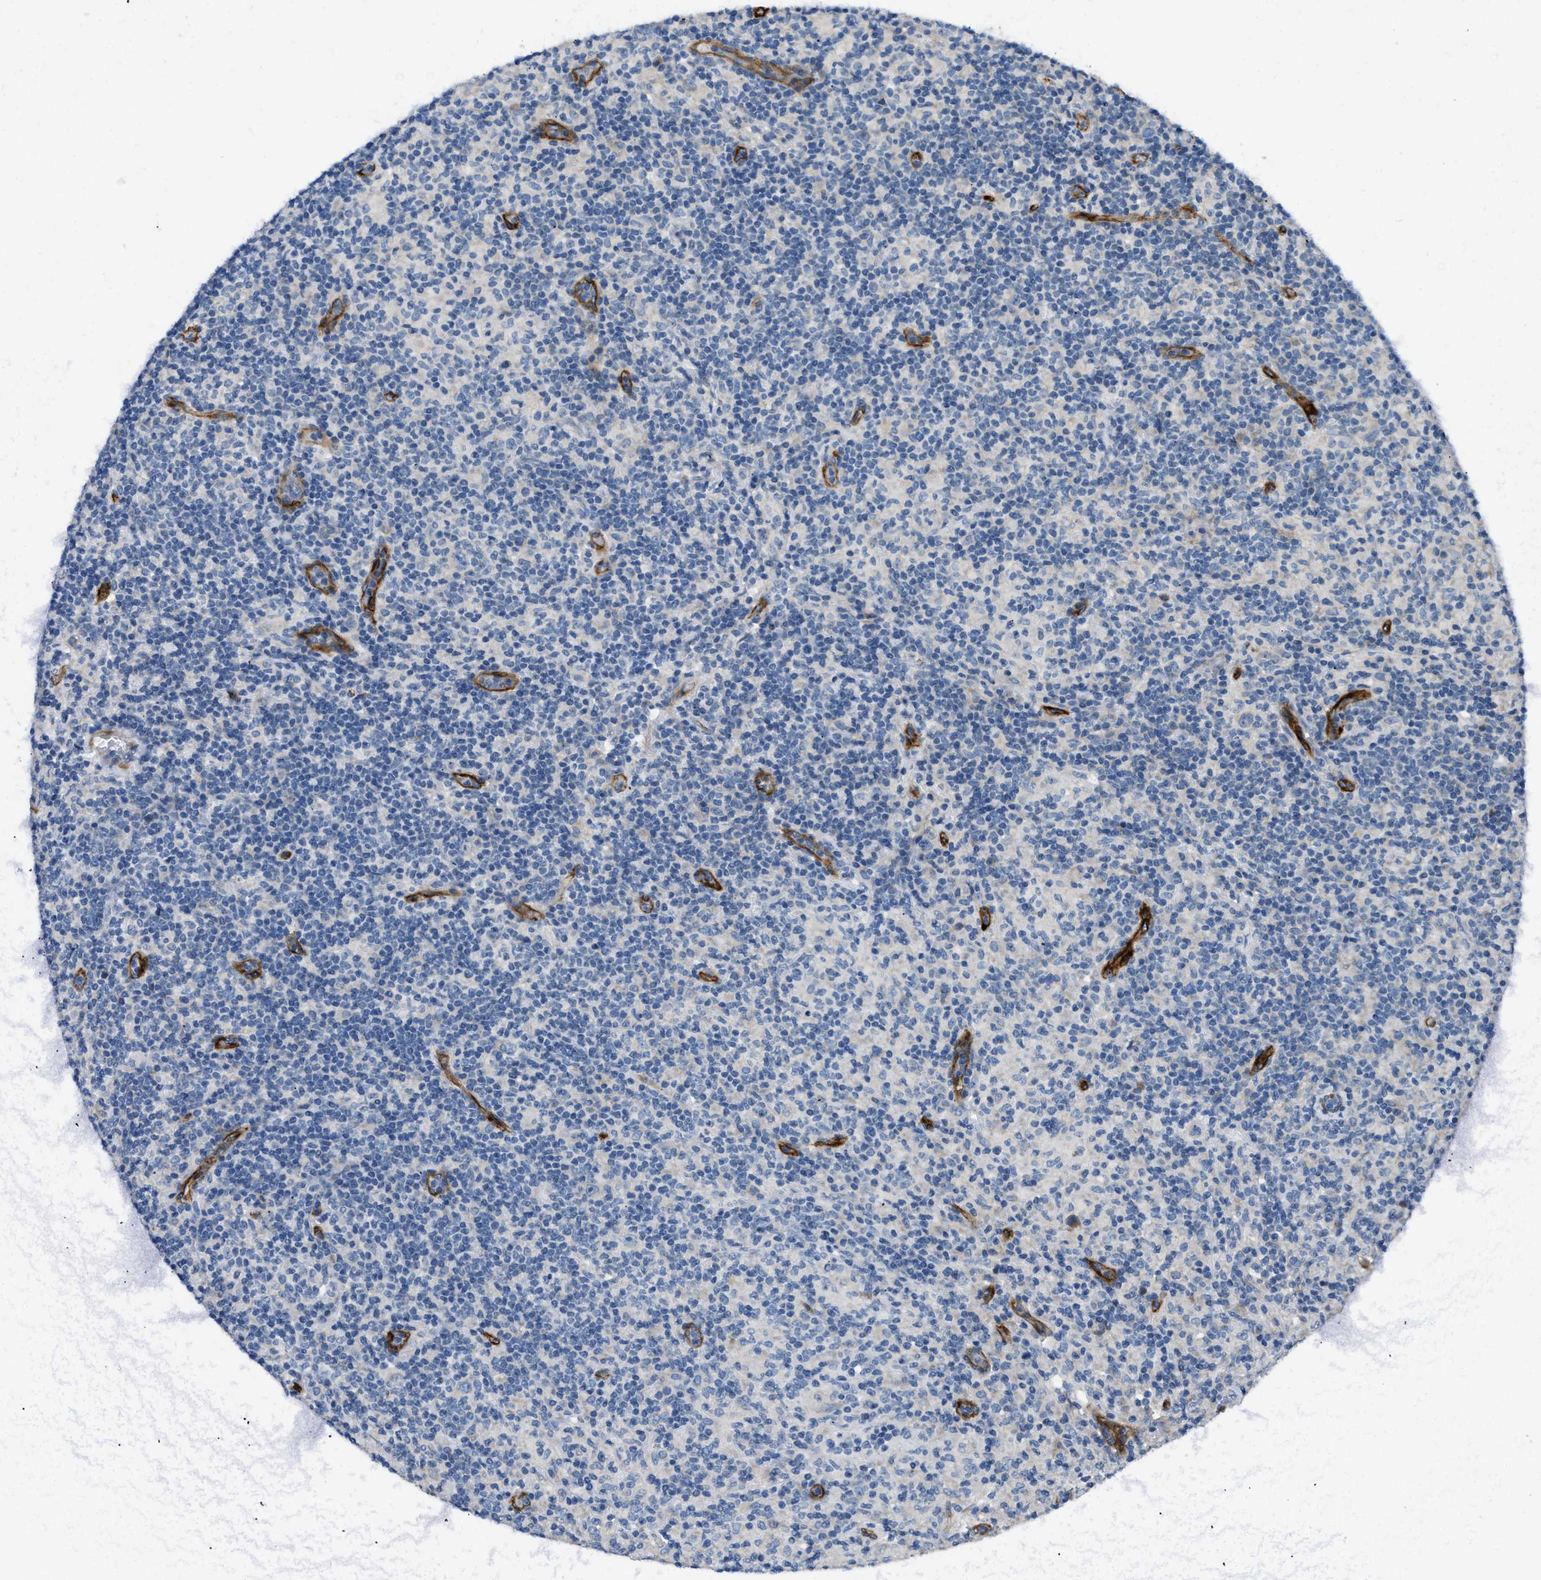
{"staining": {"intensity": "negative", "quantity": "none", "location": "none"}, "tissue": "lymphoma", "cell_type": "Tumor cells", "image_type": "cancer", "snomed": [{"axis": "morphology", "description": "Hodgkin's disease, NOS"}, {"axis": "topography", "description": "Lymph node"}], "caption": "The micrograph shows no significant expression in tumor cells of Hodgkin's disease.", "gene": "COL15A1", "patient": {"sex": "male", "age": 70}}